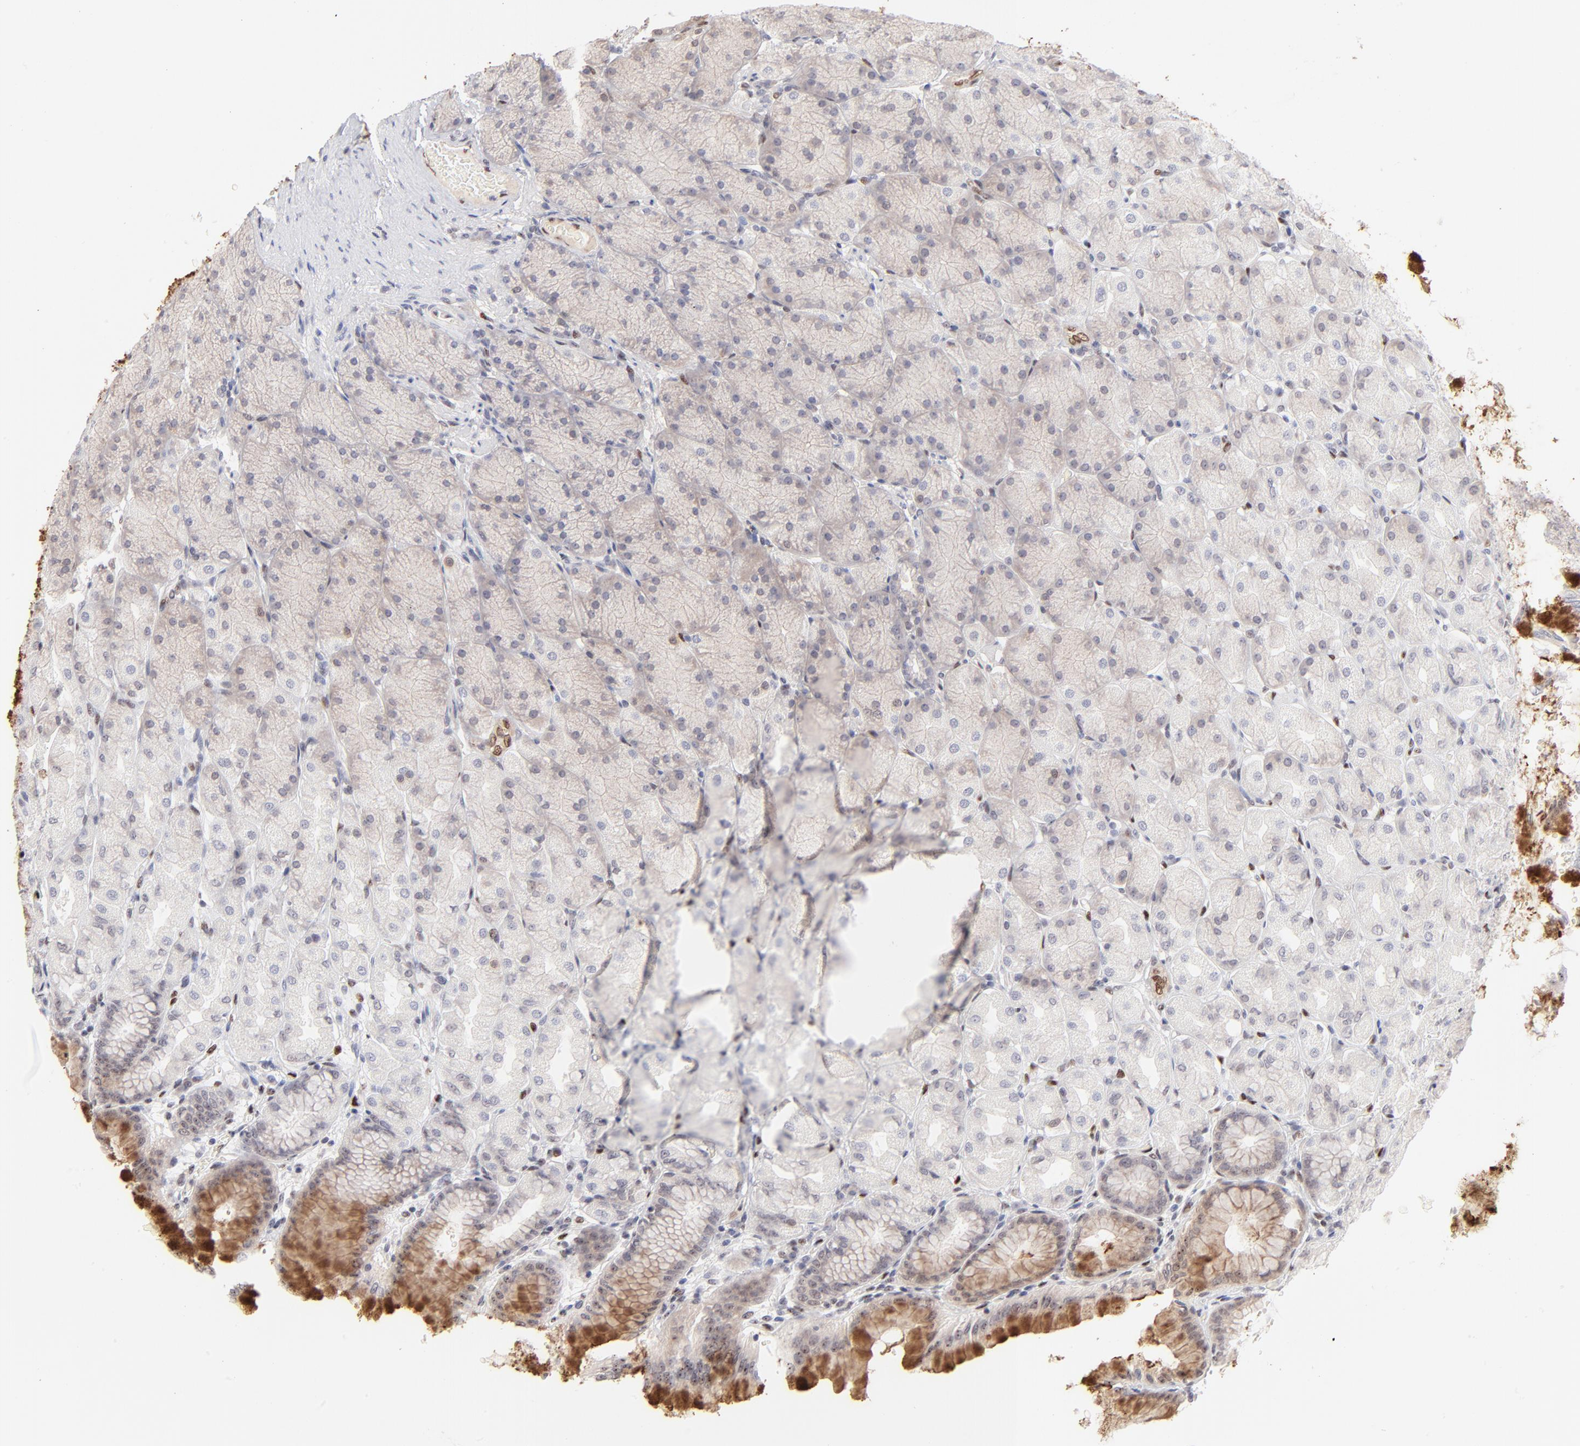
{"staining": {"intensity": "moderate", "quantity": "<25%", "location": "cytoplasmic/membranous,nuclear"}, "tissue": "stomach", "cell_type": "Glandular cells", "image_type": "normal", "snomed": [{"axis": "morphology", "description": "Normal tissue, NOS"}, {"axis": "topography", "description": "Stomach, upper"}], "caption": "Stomach stained with a brown dye reveals moderate cytoplasmic/membranous,nuclear positive staining in approximately <25% of glandular cells.", "gene": "STAT3", "patient": {"sex": "female", "age": 56}}